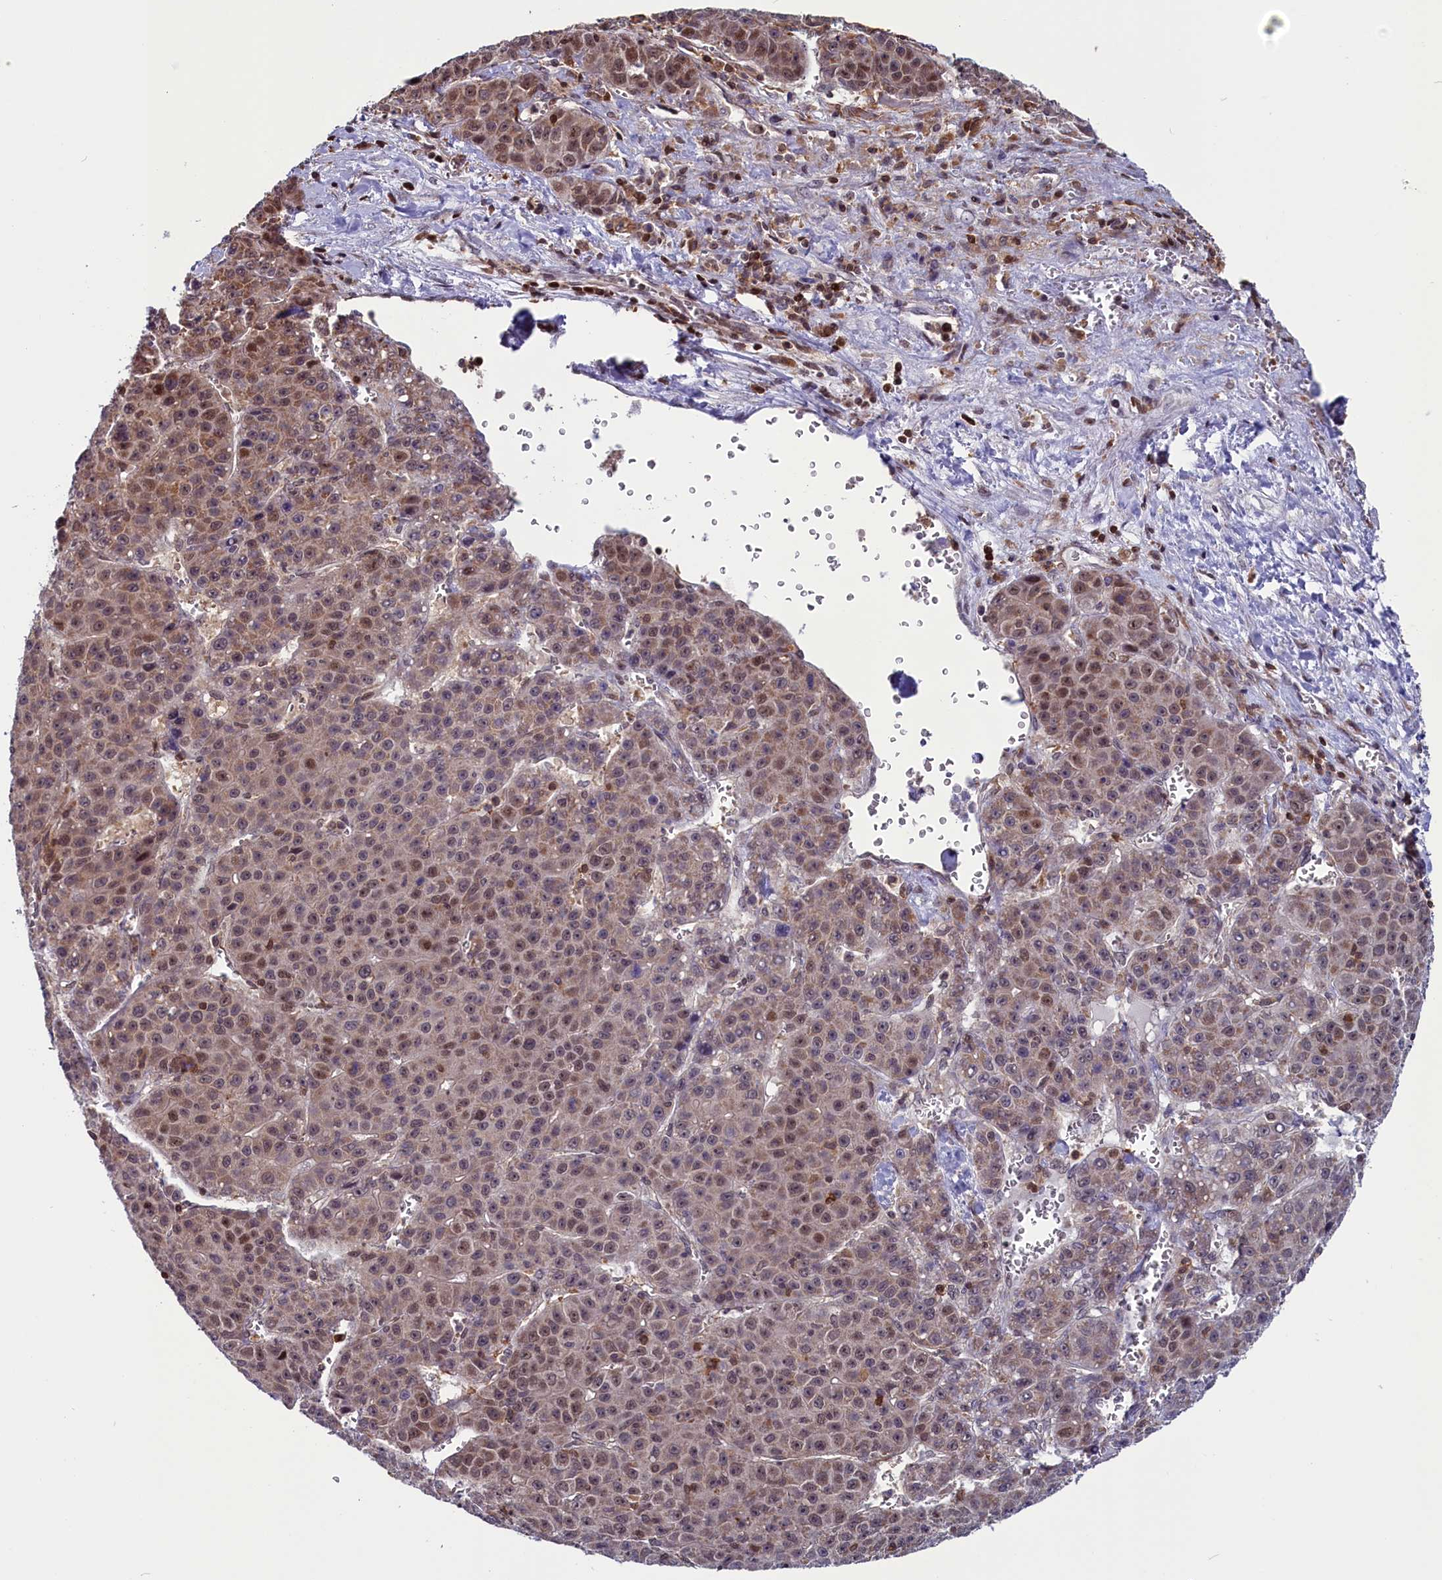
{"staining": {"intensity": "moderate", "quantity": "25%-75%", "location": "cytoplasmic/membranous,nuclear"}, "tissue": "liver cancer", "cell_type": "Tumor cells", "image_type": "cancer", "snomed": [{"axis": "morphology", "description": "Carcinoma, Hepatocellular, NOS"}, {"axis": "topography", "description": "Liver"}], "caption": "Protein expression by immunohistochemistry (IHC) exhibits moderate cytoplasmic/membranous and nuclear positivity in approximately 25%-75% of tumor cells in hepatocellular carcinoma (liver).", "gene": "CIAPIN1", "patient": {"sex": "female", "age": 53}}